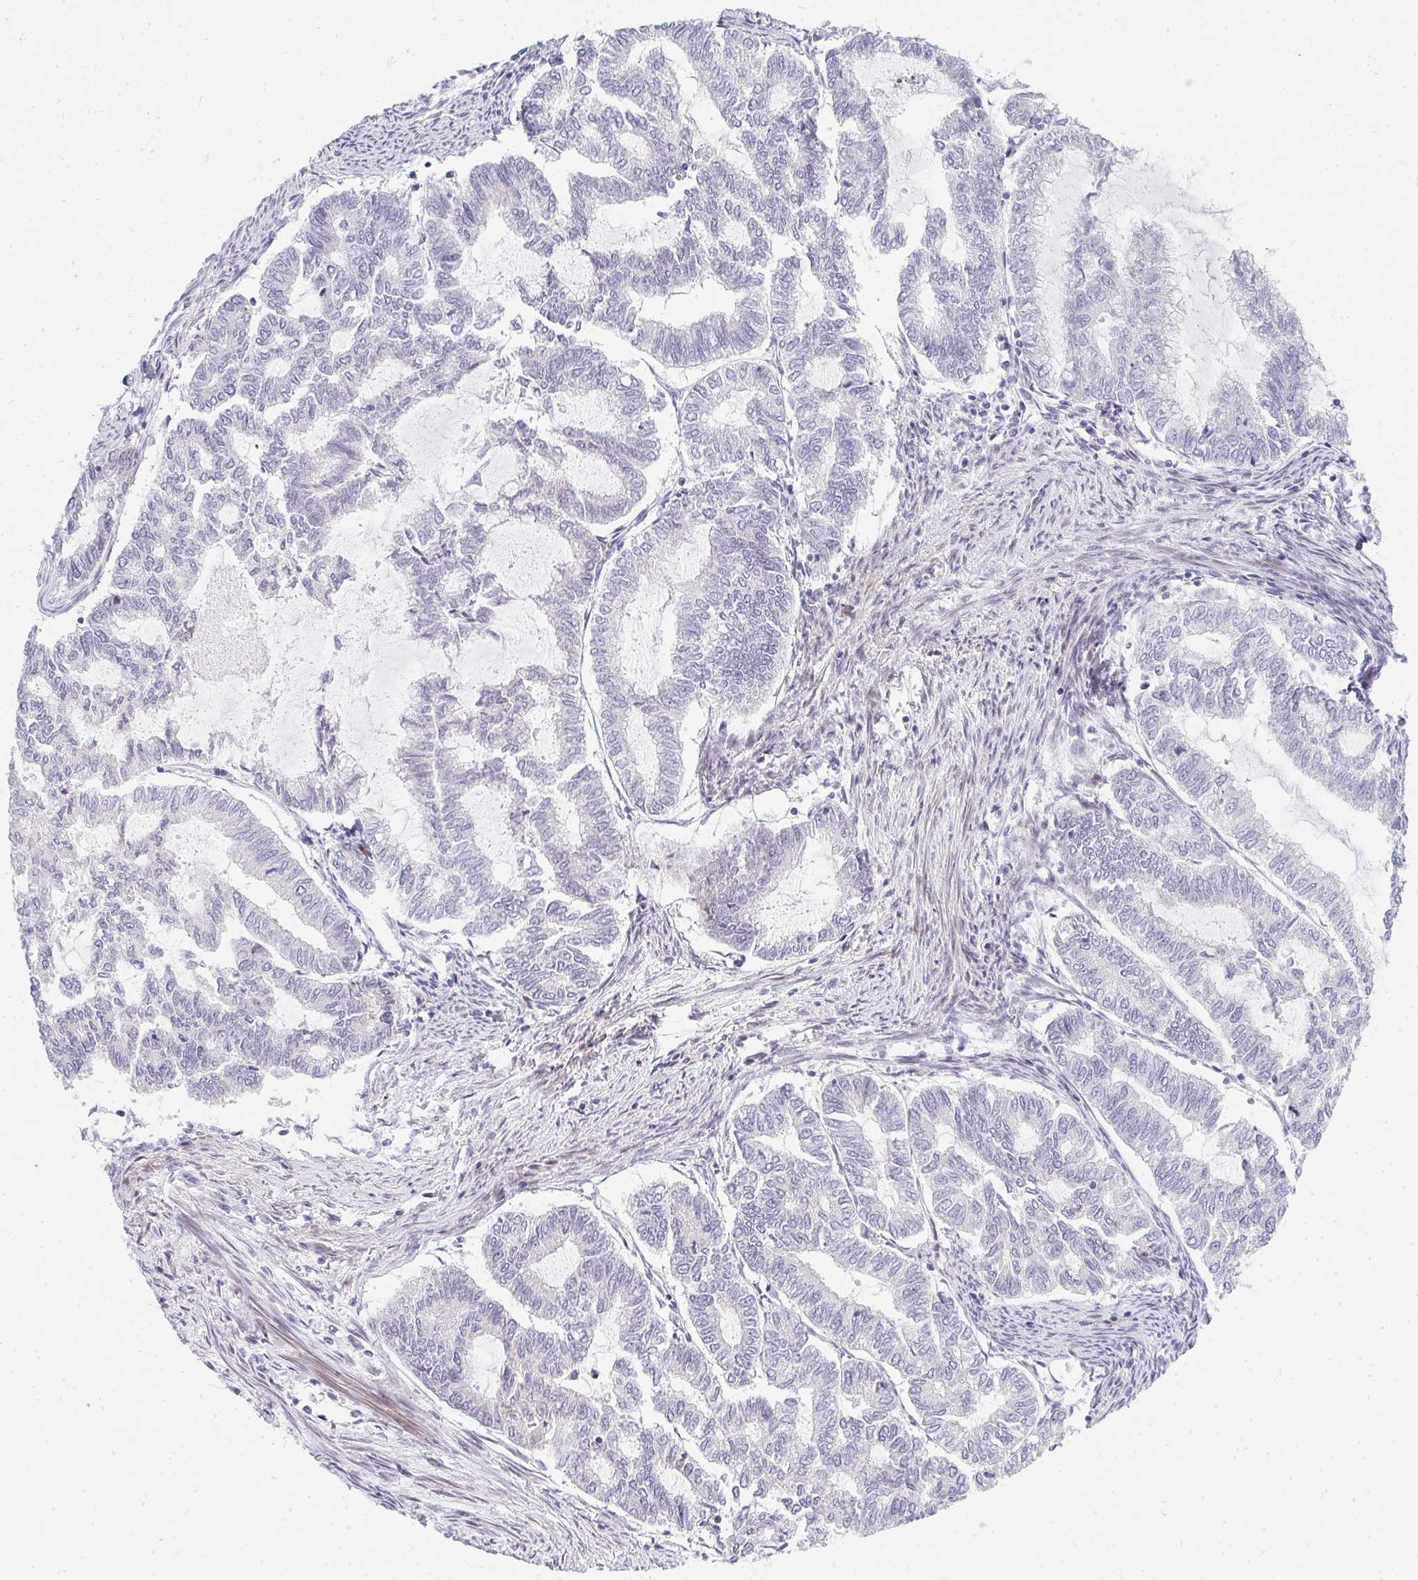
{"staining": {"intensity": "negative", "quantity": "none", "location": "none"}, "tissue": "endometrial cancer", "cell_type": "Tumor cells", "image_type": "cancer", "snomed": [{"axis": "morphology", "description": "Adenocarcinoma, NOS"}, {"axis": "topography", "description": "Endometrium"}], "caption": "Endometrial adenocarcinoma stained for a protein using immunohistochemistry shows no positivity tumor cells.", "gene": "PLA2G5", "patient": {"sex": "female", "age": 79}}